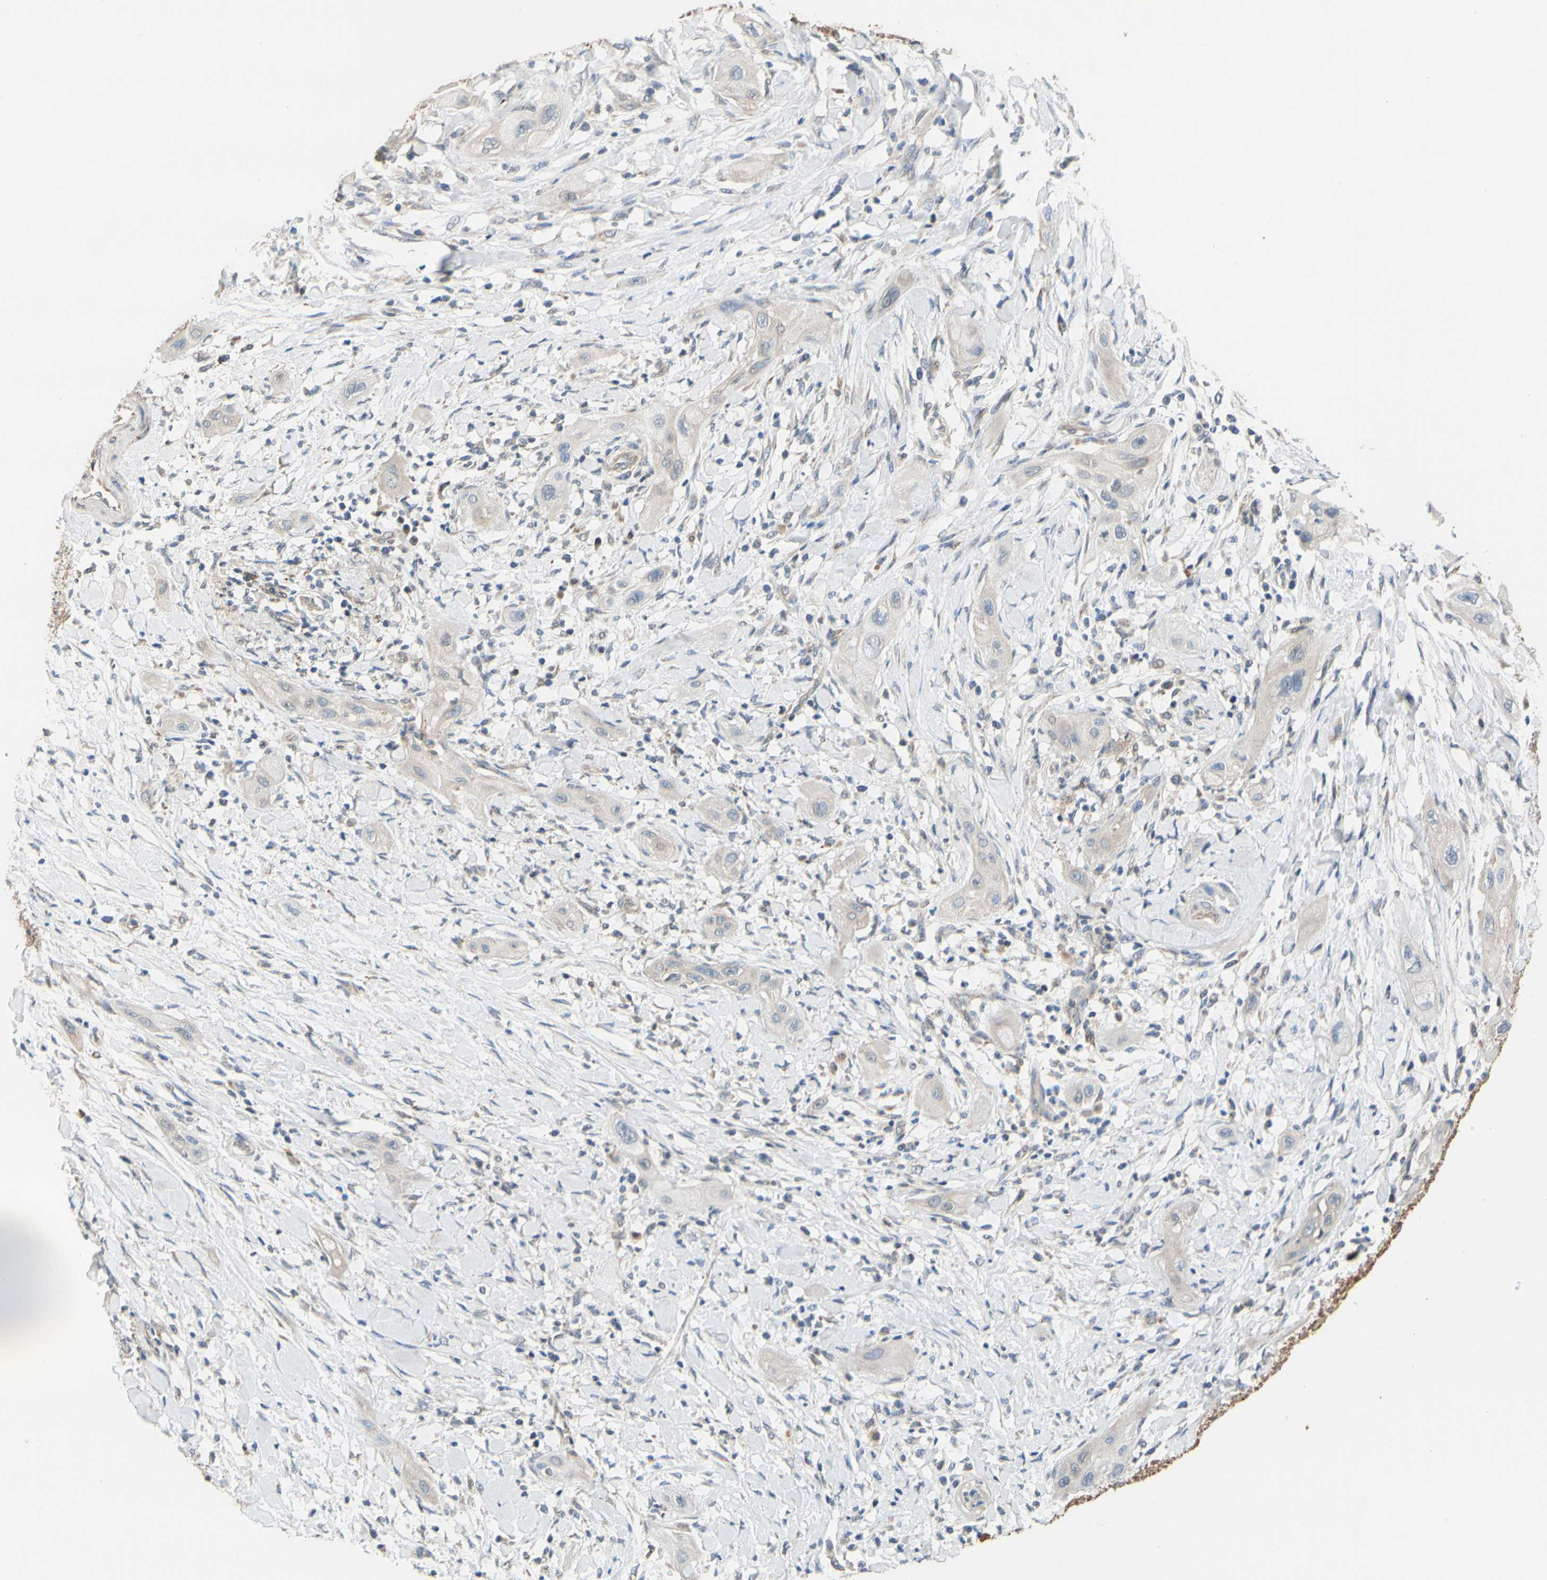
{"staining": {"intensity": "weak", "quantity": ">75%", "location": "cytoplasmic/membranous"}, "tissue": "lung cancer", "cell_type": "Tumor cells", "image_type": "cancer", "snomed": [{"axis": "morphology", "description": "Squamous cell carcinoma, NOS"}, {"axis": "topography", "description": "Lung"}], "caption": "A high-resolution image shows immunohistochemistry (IHC) staining of lung cancer (squamous cell carcinoma), which displays weak cytoplasmic/membranous positivity in approximately >75% of tumor cells. (DAB (3,3'-diaminobenzidine) = brown stain, brightfield microscopy at high magnification).", "gene": "ALDH1A2", "patient": {"sex": "female", "age": 47}}